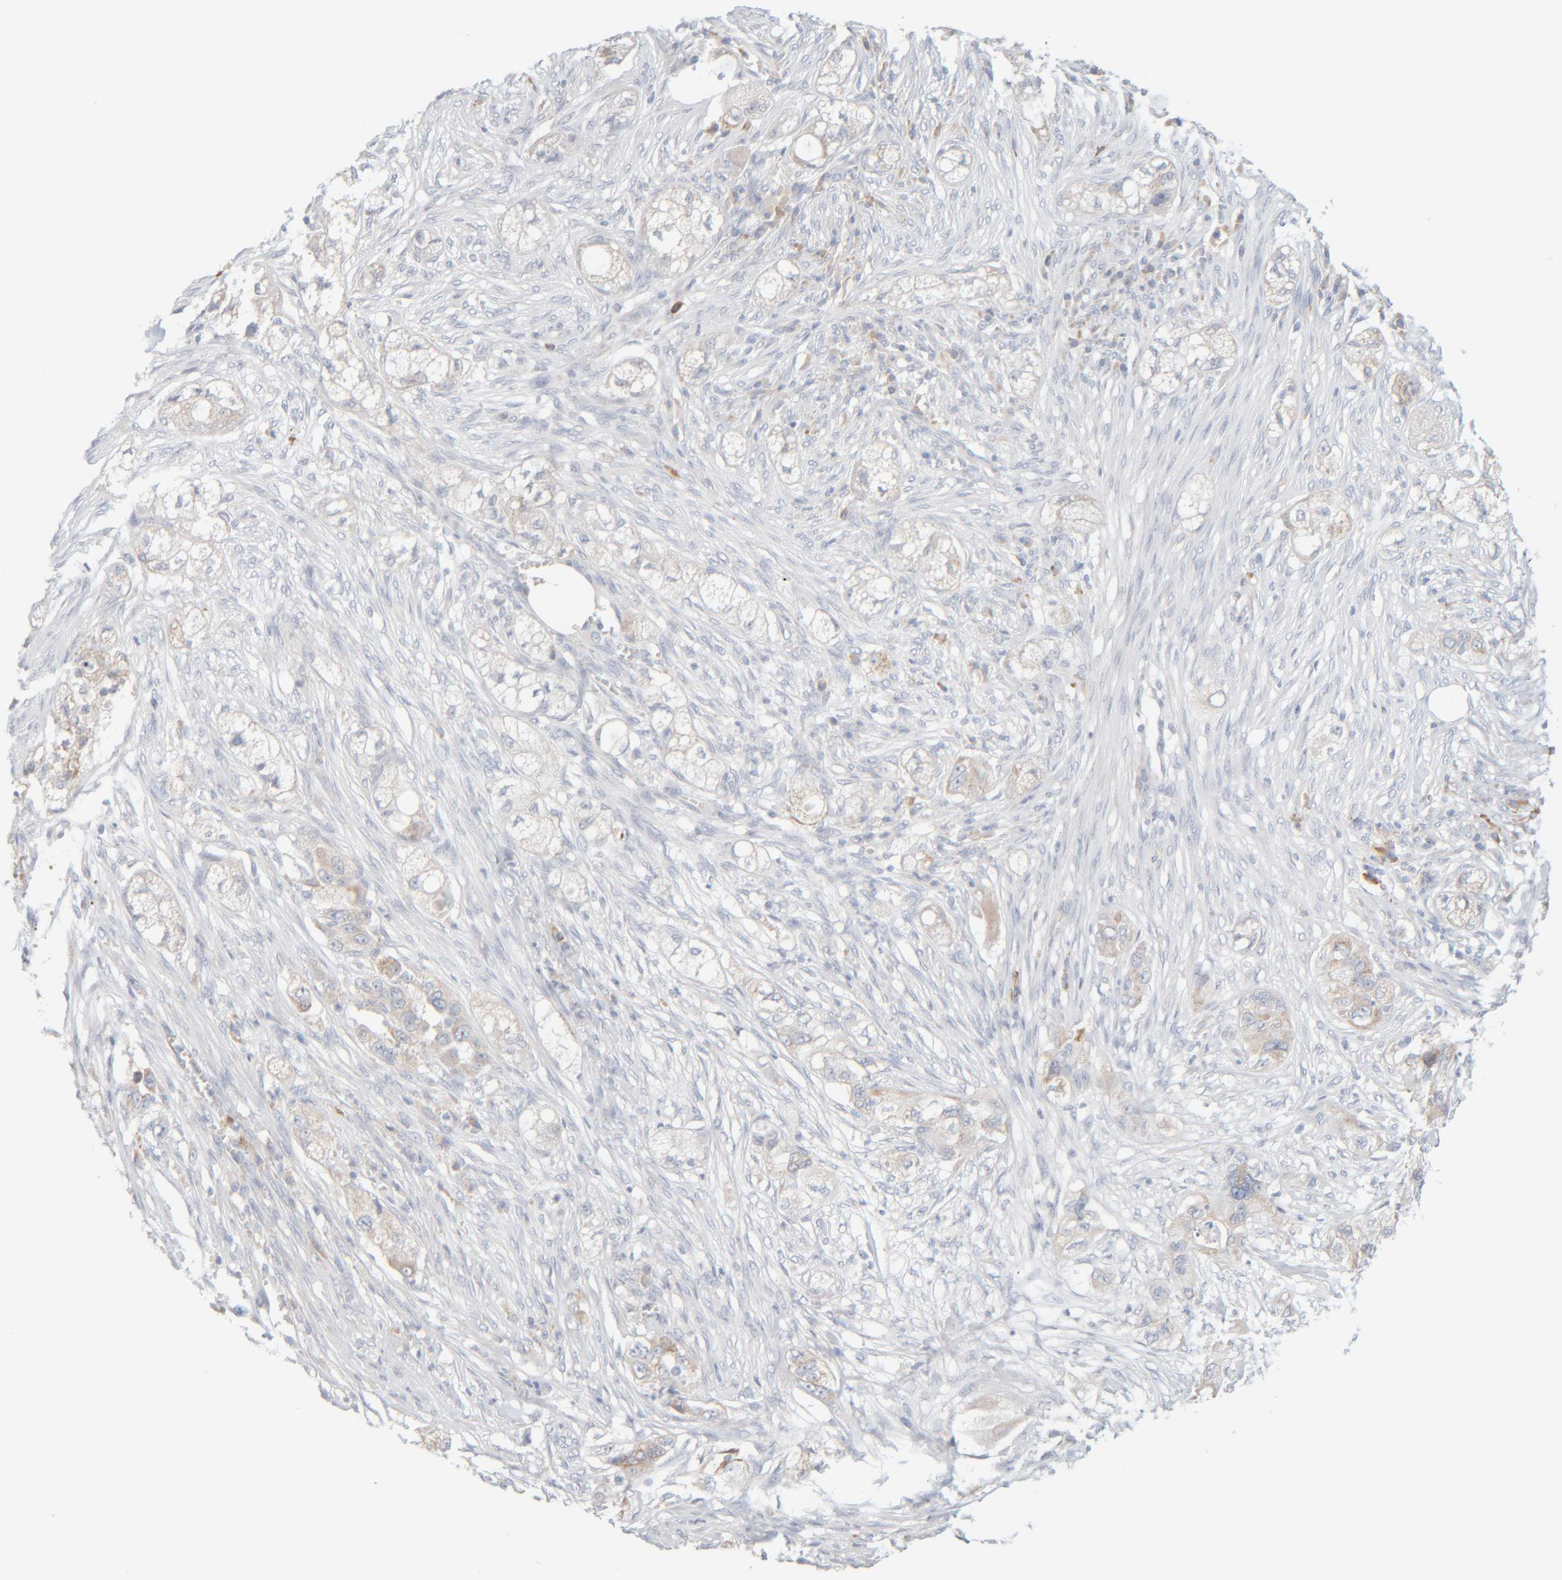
{"staining": {"intensity": "weak", "quantity": "<25%", "location": "cytoplasmic/membranous"}, "tissue": "pancreatic cancer", "cell_type": "Tumor cells", "image_type": "cancer", "snomed": [{"axis": "morphology", "description": "Adenocarcinoma, NOS"}, {"axis": "topography", "description": "Pancreas"}], "caption": "This micrograph is of pancreatic adenocarcinoma stained with immunohistochemistry to label a protein in brown with the nuclei are counter-stained blue. There is no positivity in tumor cells.", "gene": "RIDA", "patient": {"sex": "female", "age": 78}}